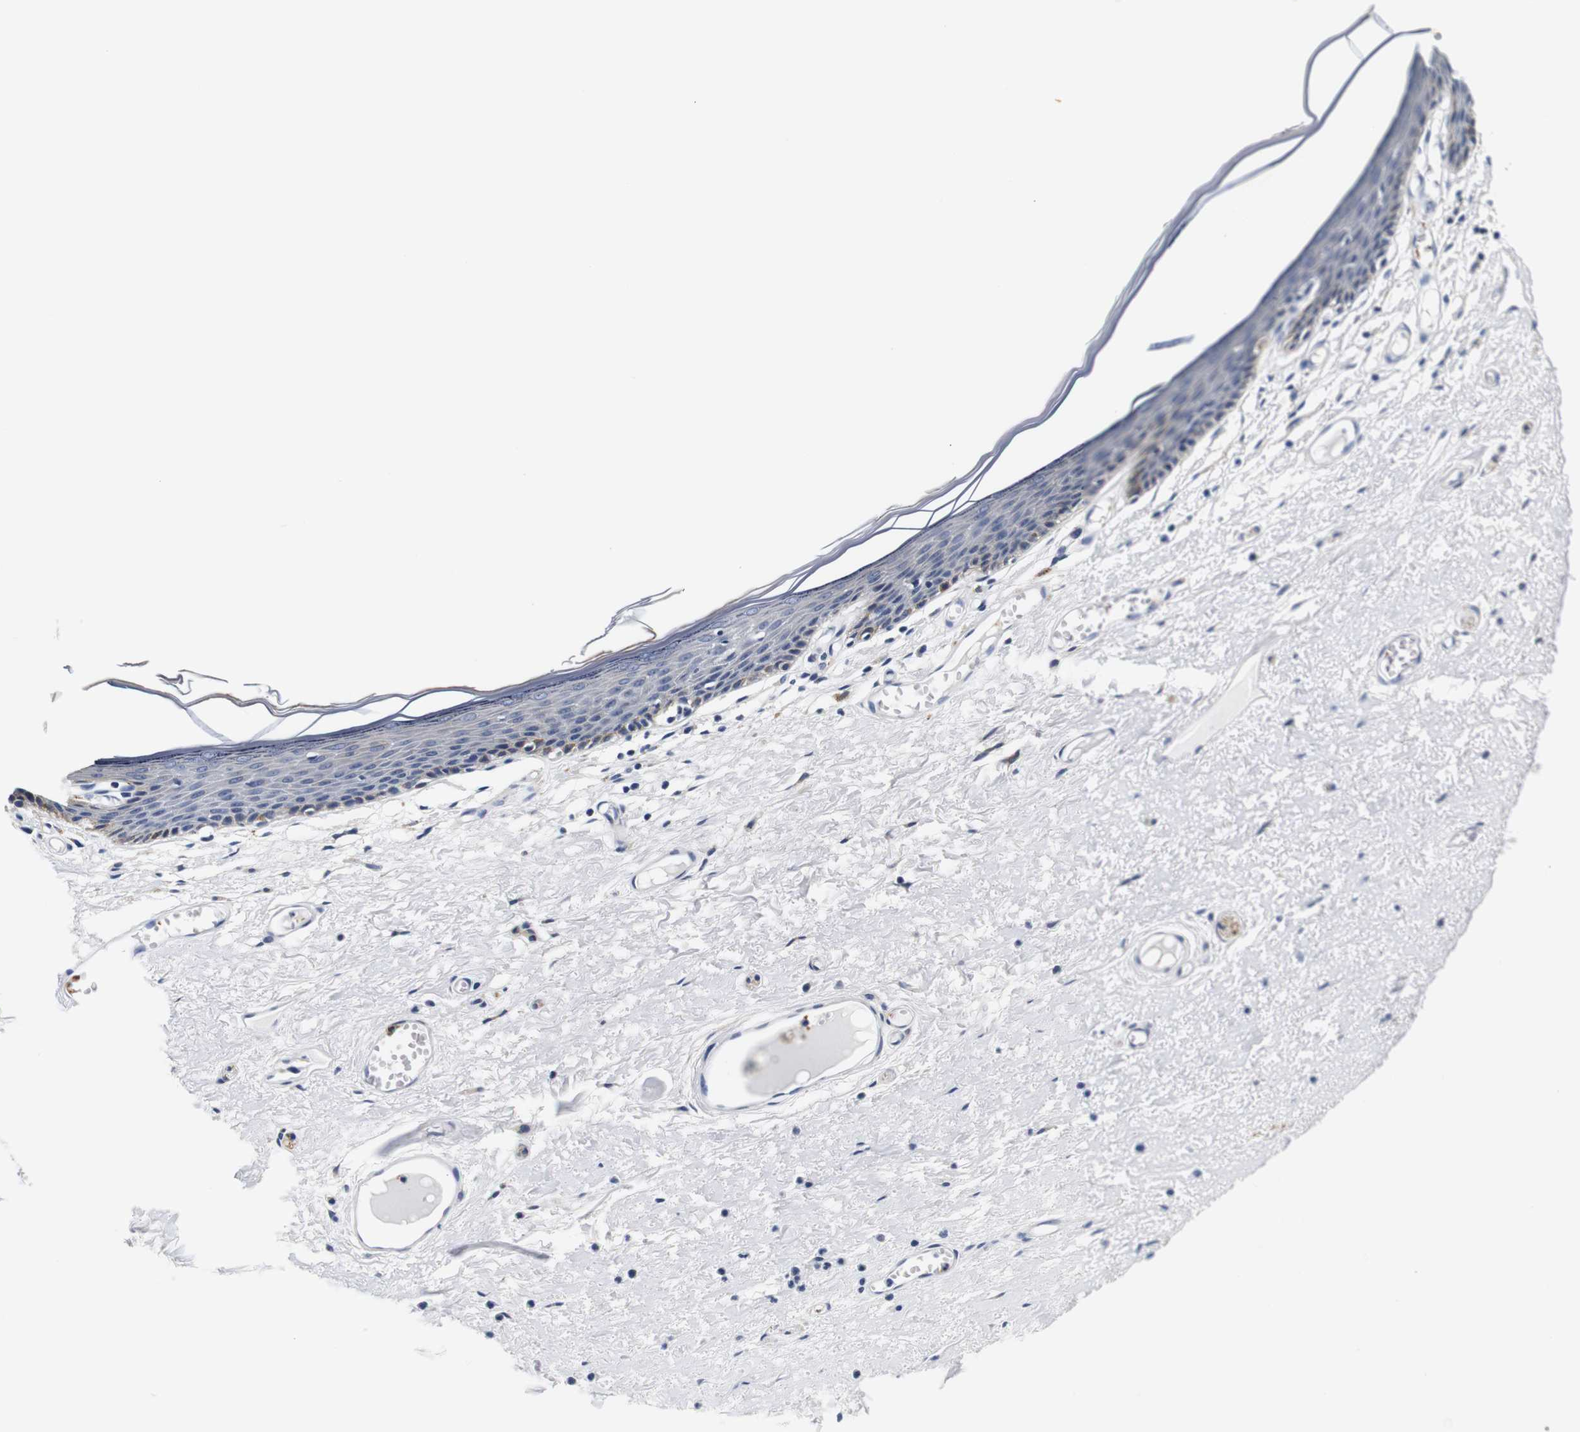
{"staining": {"intensity": "negative", "quantity": "none", "location": "none"}, "tissue": "skin", "cell_type": "Epidermal cells", "image_type": "normal", "snomed": [{"axis": "morphology", "description": "Normal tissue, NOS"}, {"axis": "topography", "description": "Vulva"}], "caption": "Immunohistochemistry (IHC) image of benign skin: human skin stained with DAB (3,3'-diaminobenzidine) displays no significant protein expression in epidermal cells.", "gene": "GP1BA", "patient": {"sex": "female", "age": 54}}